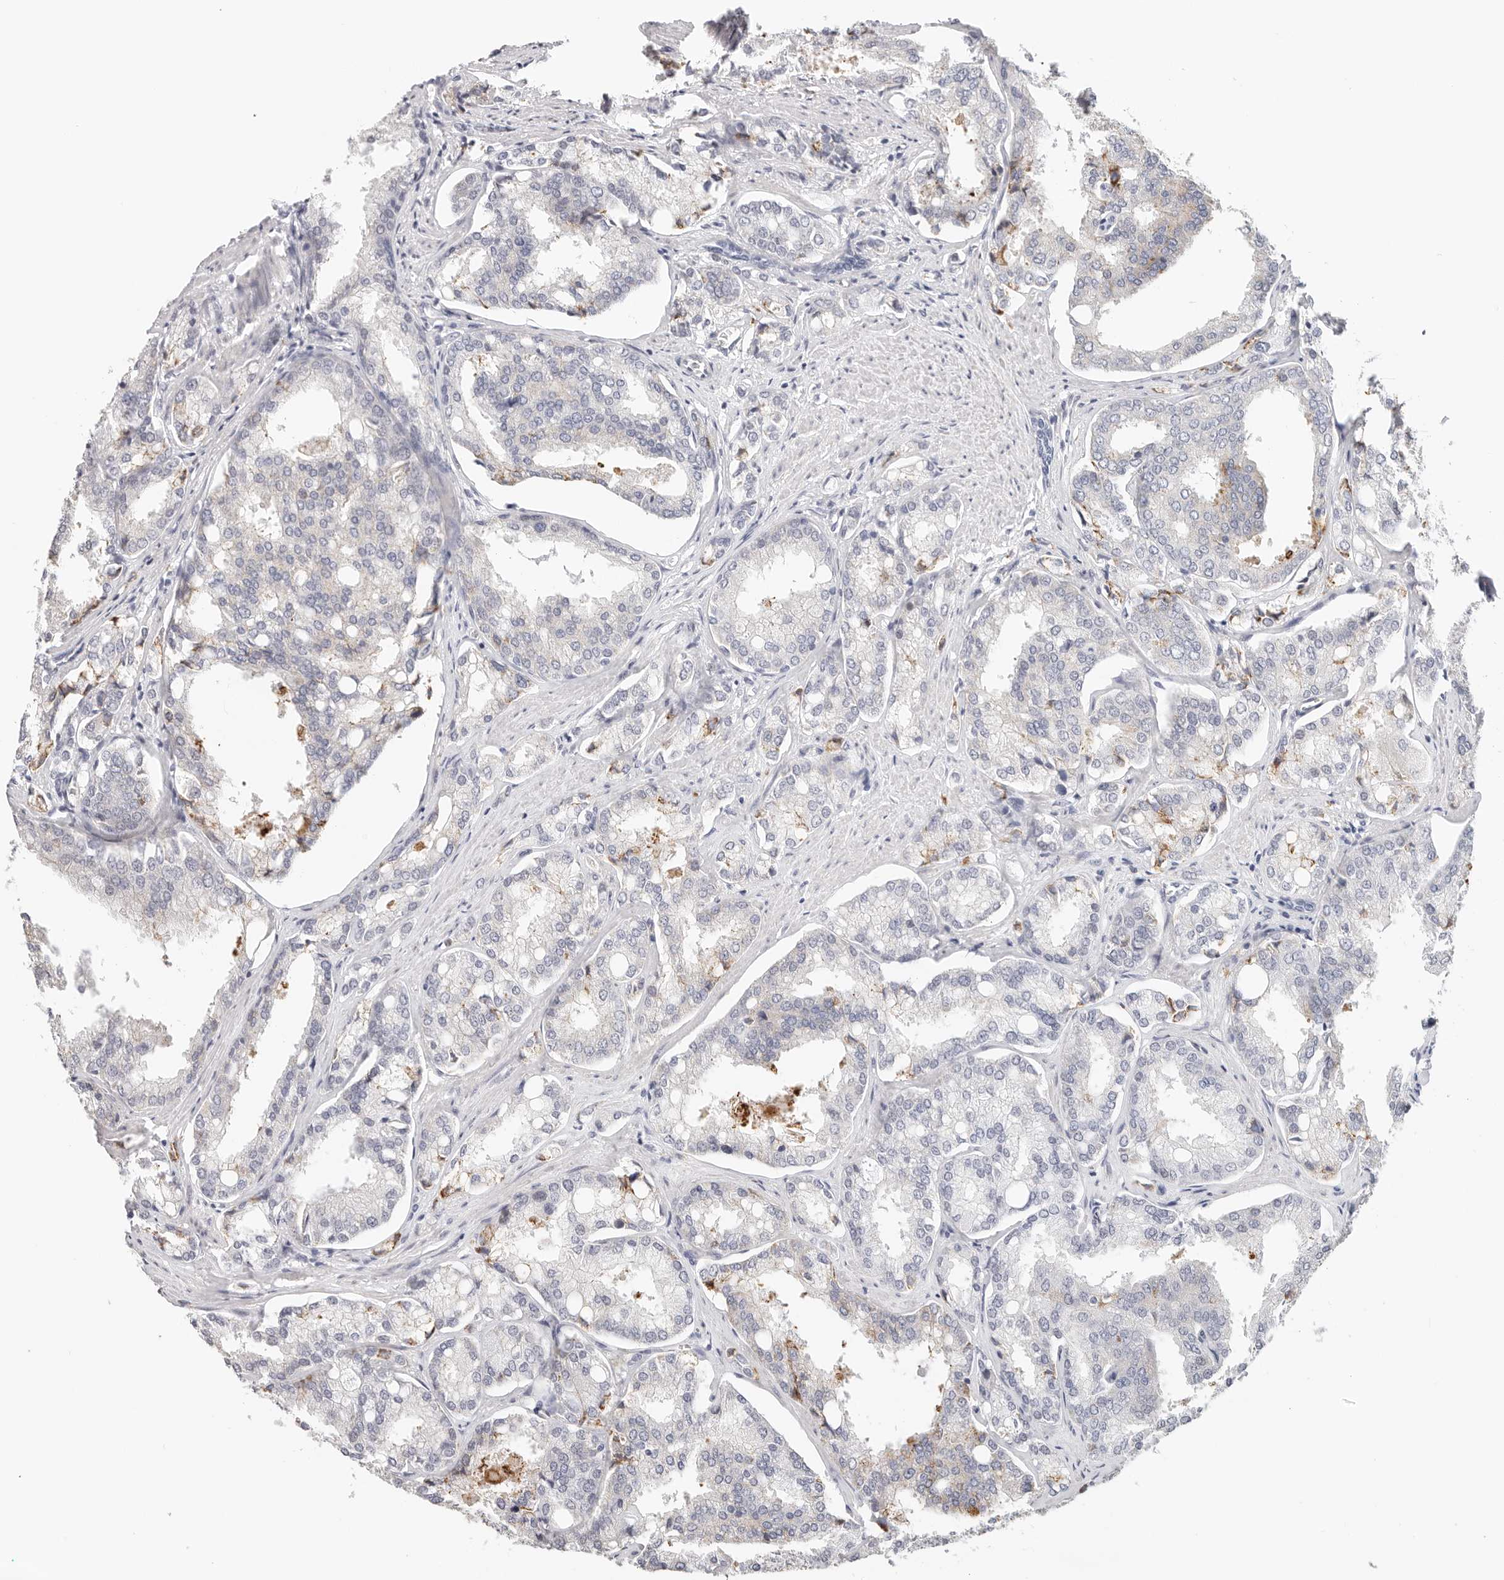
{"staining": {"intensity": "moderate", "quantity": "25%-75%", "location": "cytoplasmic/membranous"}, "tissue": "prostate cancer", "cell_type": "Tumor cells", "image_type": "cancer", "snomed": [{"axis": "morphology", "description": "Adenocarcinoma, High grade"}, {"axis": "topography", "description": "Prostate"}], "caption": "High-power microscopy captured an IHC histopathology image of prostate cancer, revealing moderate cytoplasmic/membranous expression in approximately 25%-75% of tumor cells.", "gene": "AFDN", "patient": {"sex": "male", "age": 50}}